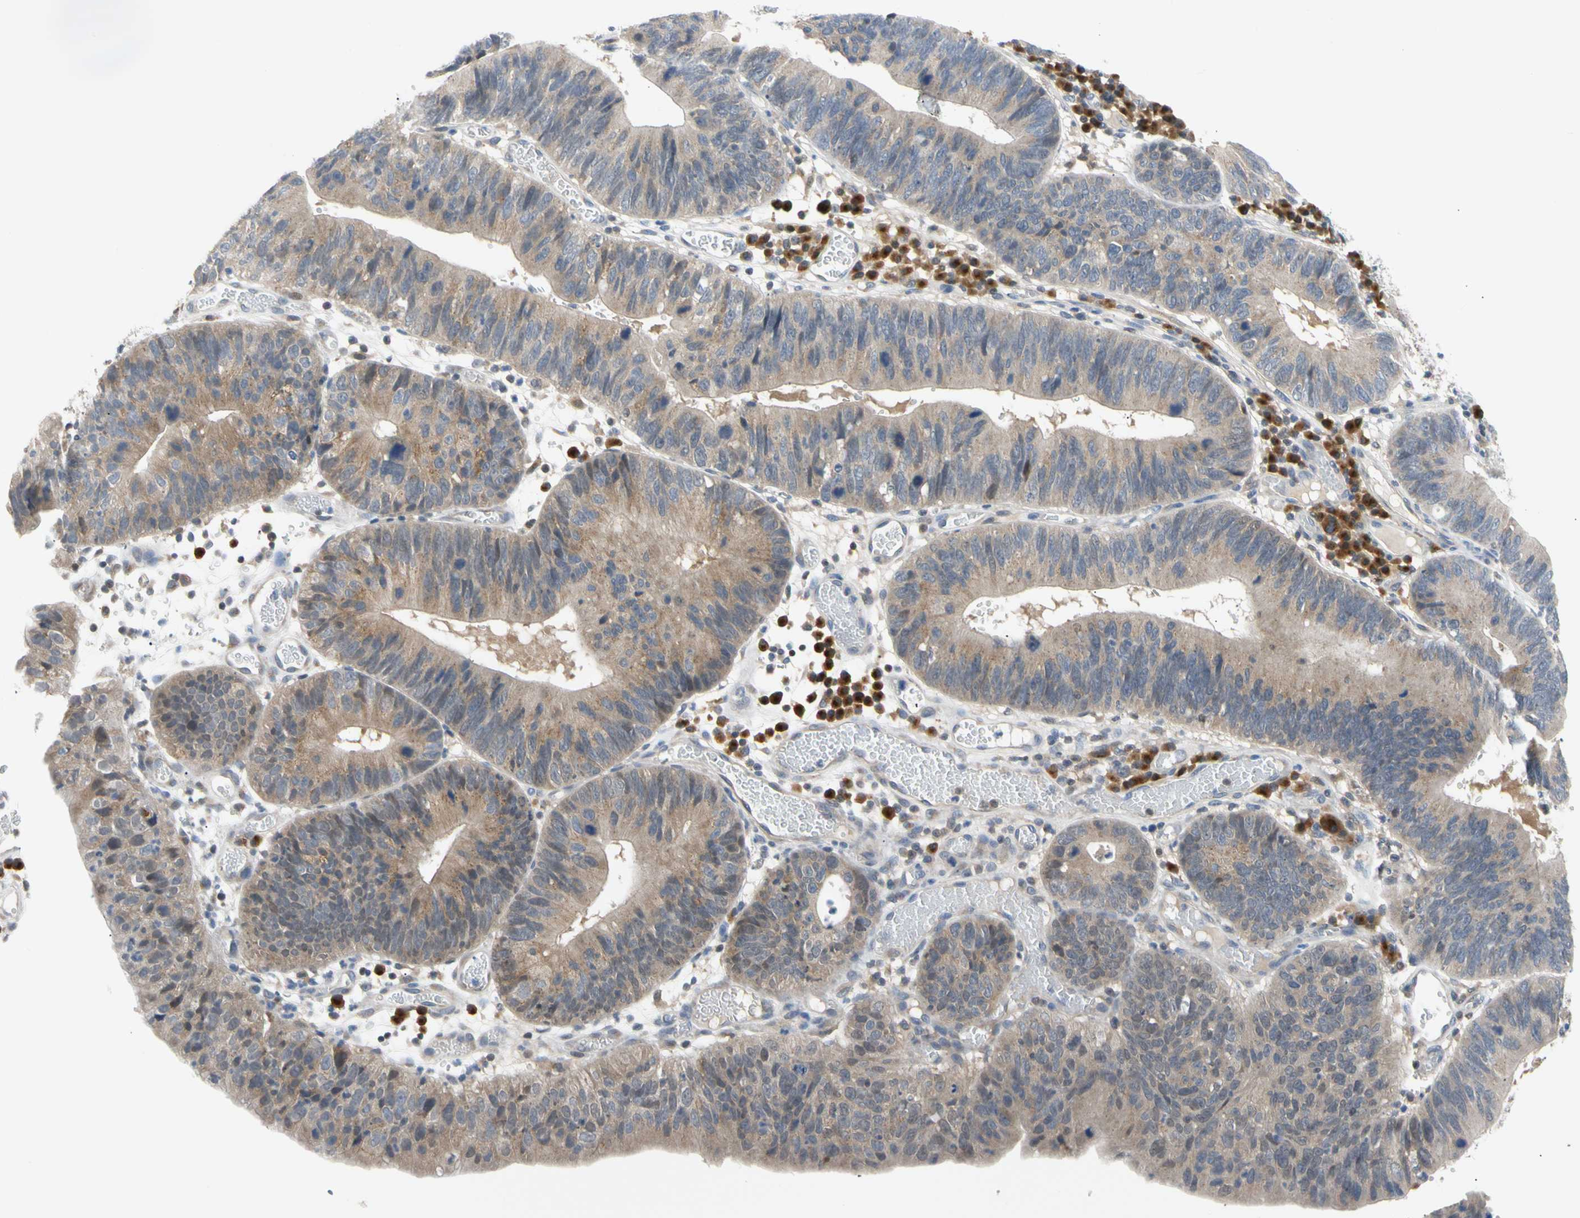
{"staining": {"intensity": "moderate", "quantity": ">75%", "location": "cytoplasmic/membranous"}, "tissue": "stomach cancer", "cell_type": "Tumor cells", "image_type": "cancer", "snomed": [{"axis": "morphology", "description": "Adenocarcinoma, NOS"}, {"axis": "topography", "description": "Stomach"}], "caption": "DAB immunohistochemical staining of human stomach cancer displays moderate cytoplasmic/membranous protein positivity in approximately >75% of tumor cells.", "gene": "SEC23B", "patient": {"sex": "male", "age": 59}}